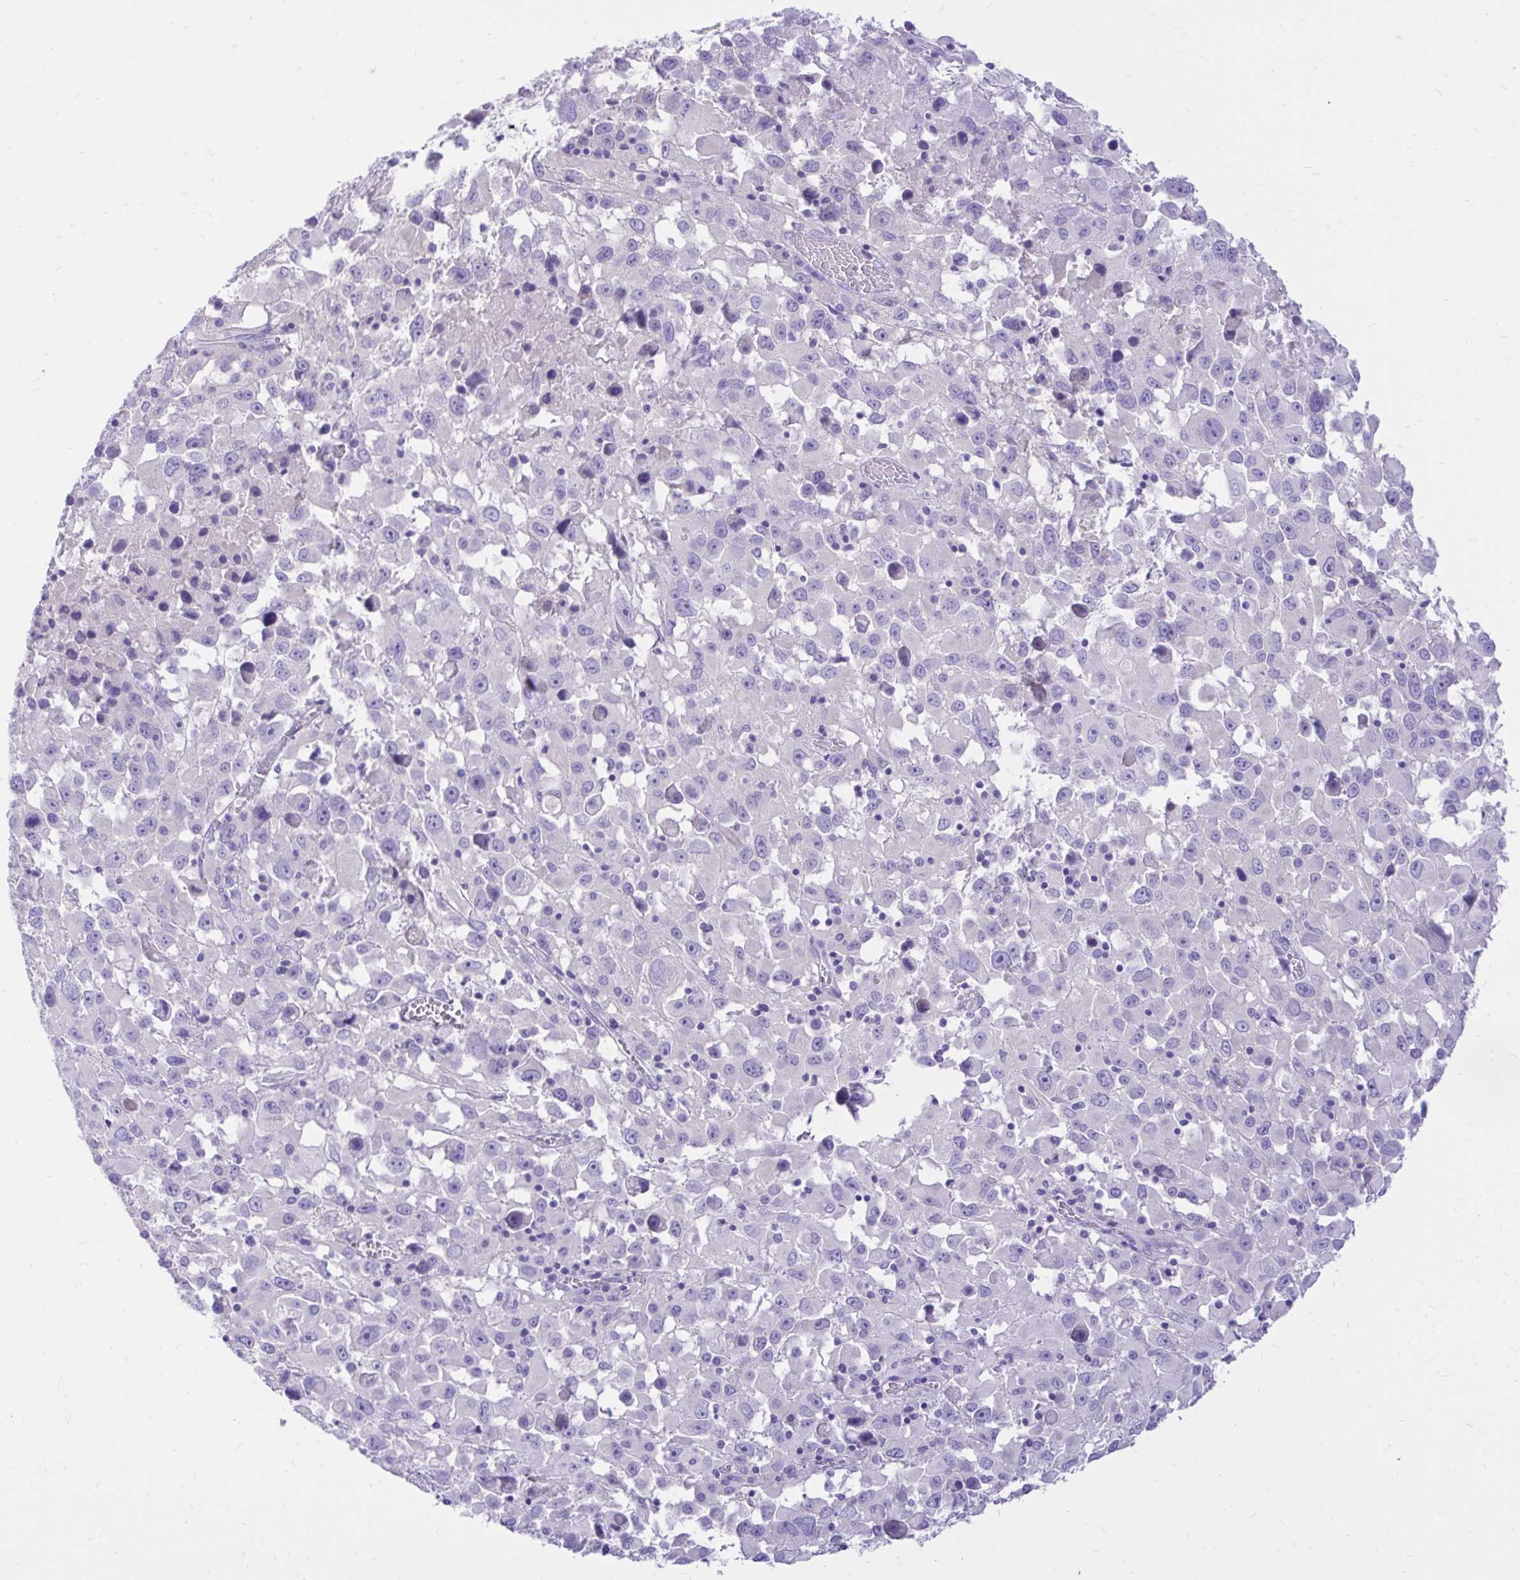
{"staining": {"intensity": "negative", "quantity": "none", "location": "none"}, "tissue": "melanoma", "cell_type": "Tumor cells", "image_type": "cancer", "snomed": [{"axis": "morphology", "description": "Malignant melanoma, Metastatic site"}, {"axis": "topography", "description": "Soft tissue"}], "caption": "This is an IHC histopathology image of human melanoma. There is no positivity in tumor cells.", "gene": "MON1A", "patient": {"sex": "male", "age": 50}}